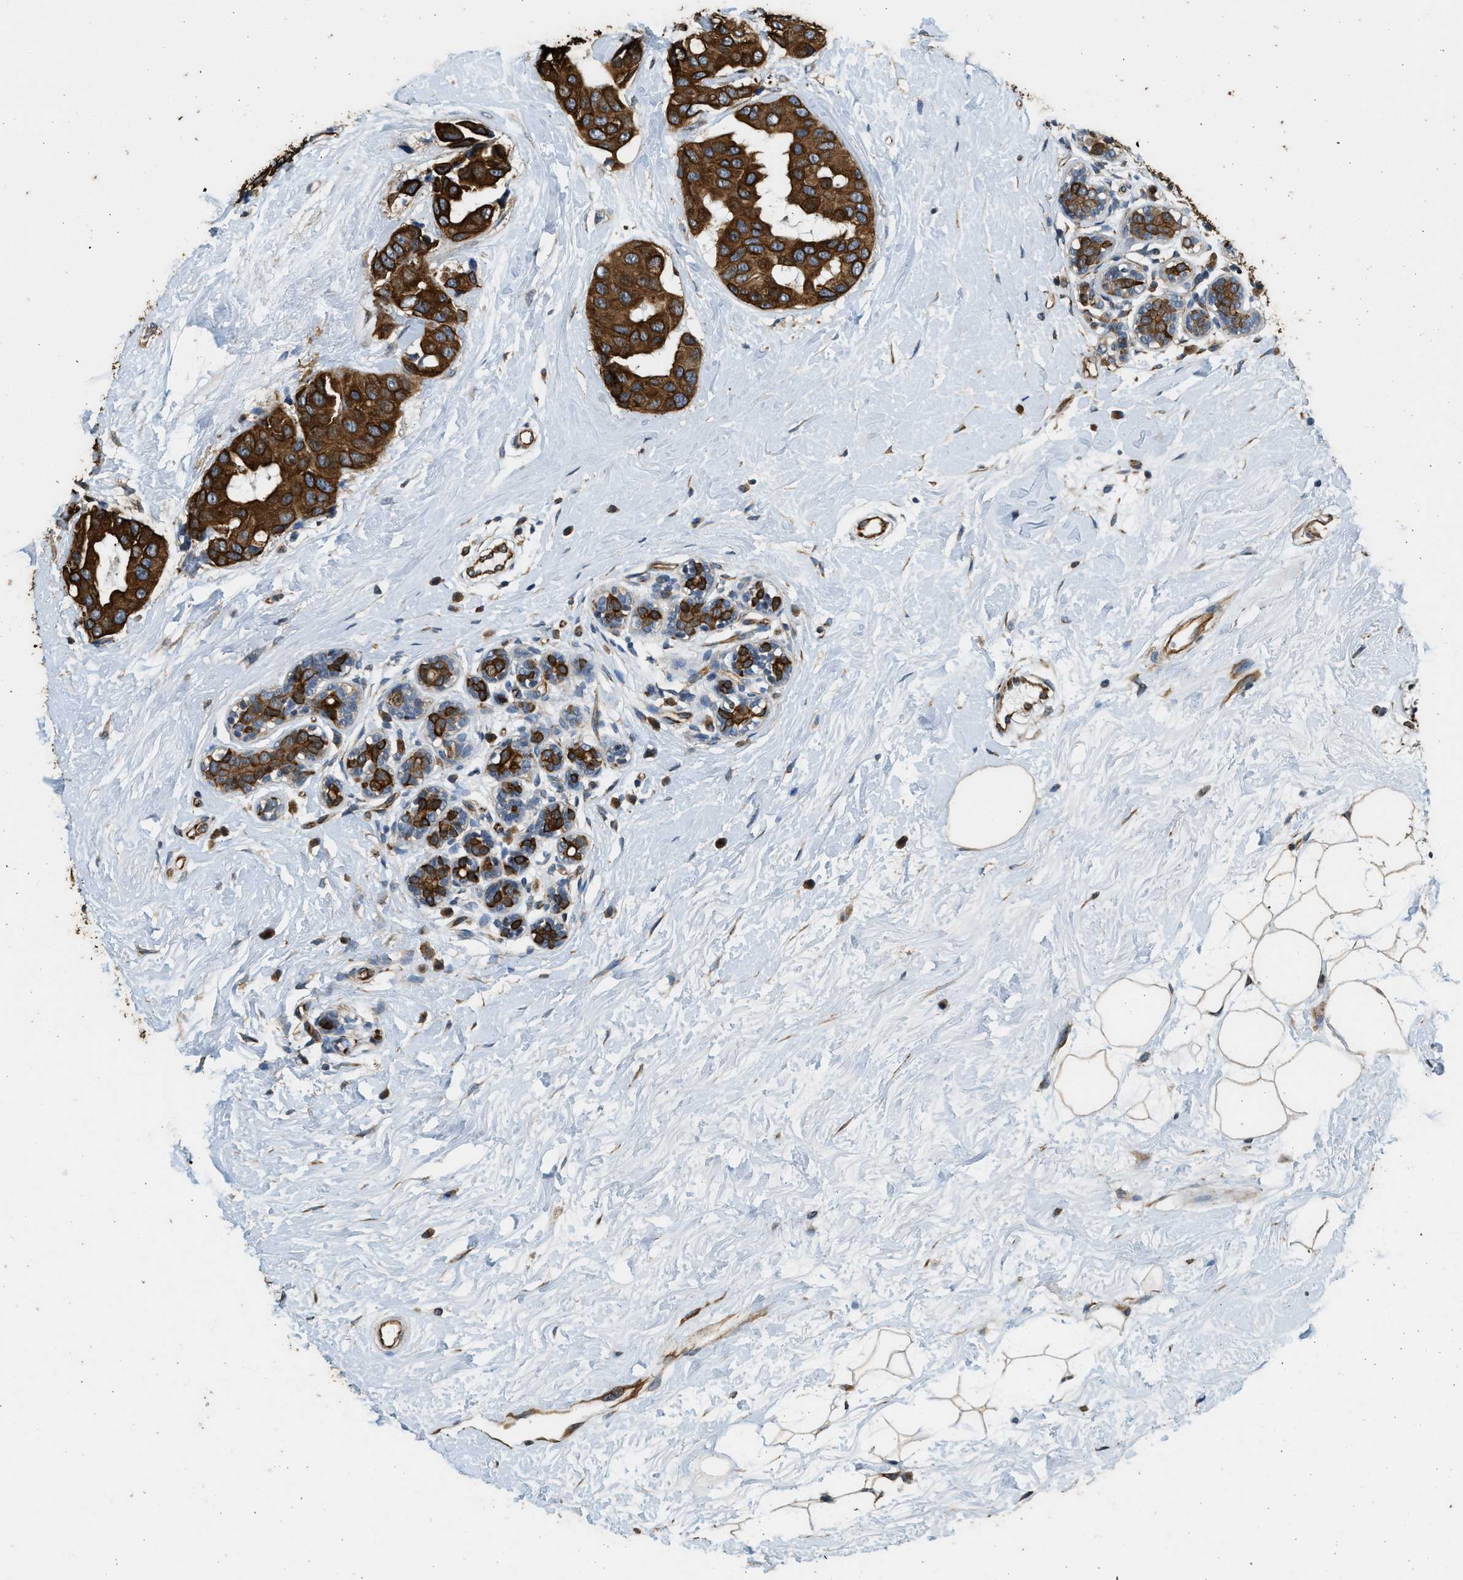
{"staining": {"intensity": "strong", "quantity": ">75%", "location": "cytoplasmic/membranous"}, "tissue": "breast cancer", "cell_type": "Tumor cells", "image_type": "cancer", "snomed": [{"axis": "morphology", "description": "Normal tissue, NOS"}, {"axis": "morphology", "description": "Duct carcinoma"}, {"axis": "topography", "description": "Breast"}], "caption": "Breast cancer stained for a protein (brown) demonstrates strong cytoplasmic/membranous positive expression in about >75% of tumor cells.", "gene": "PCLO", "patient": {"sex": "female", "age": 39}}